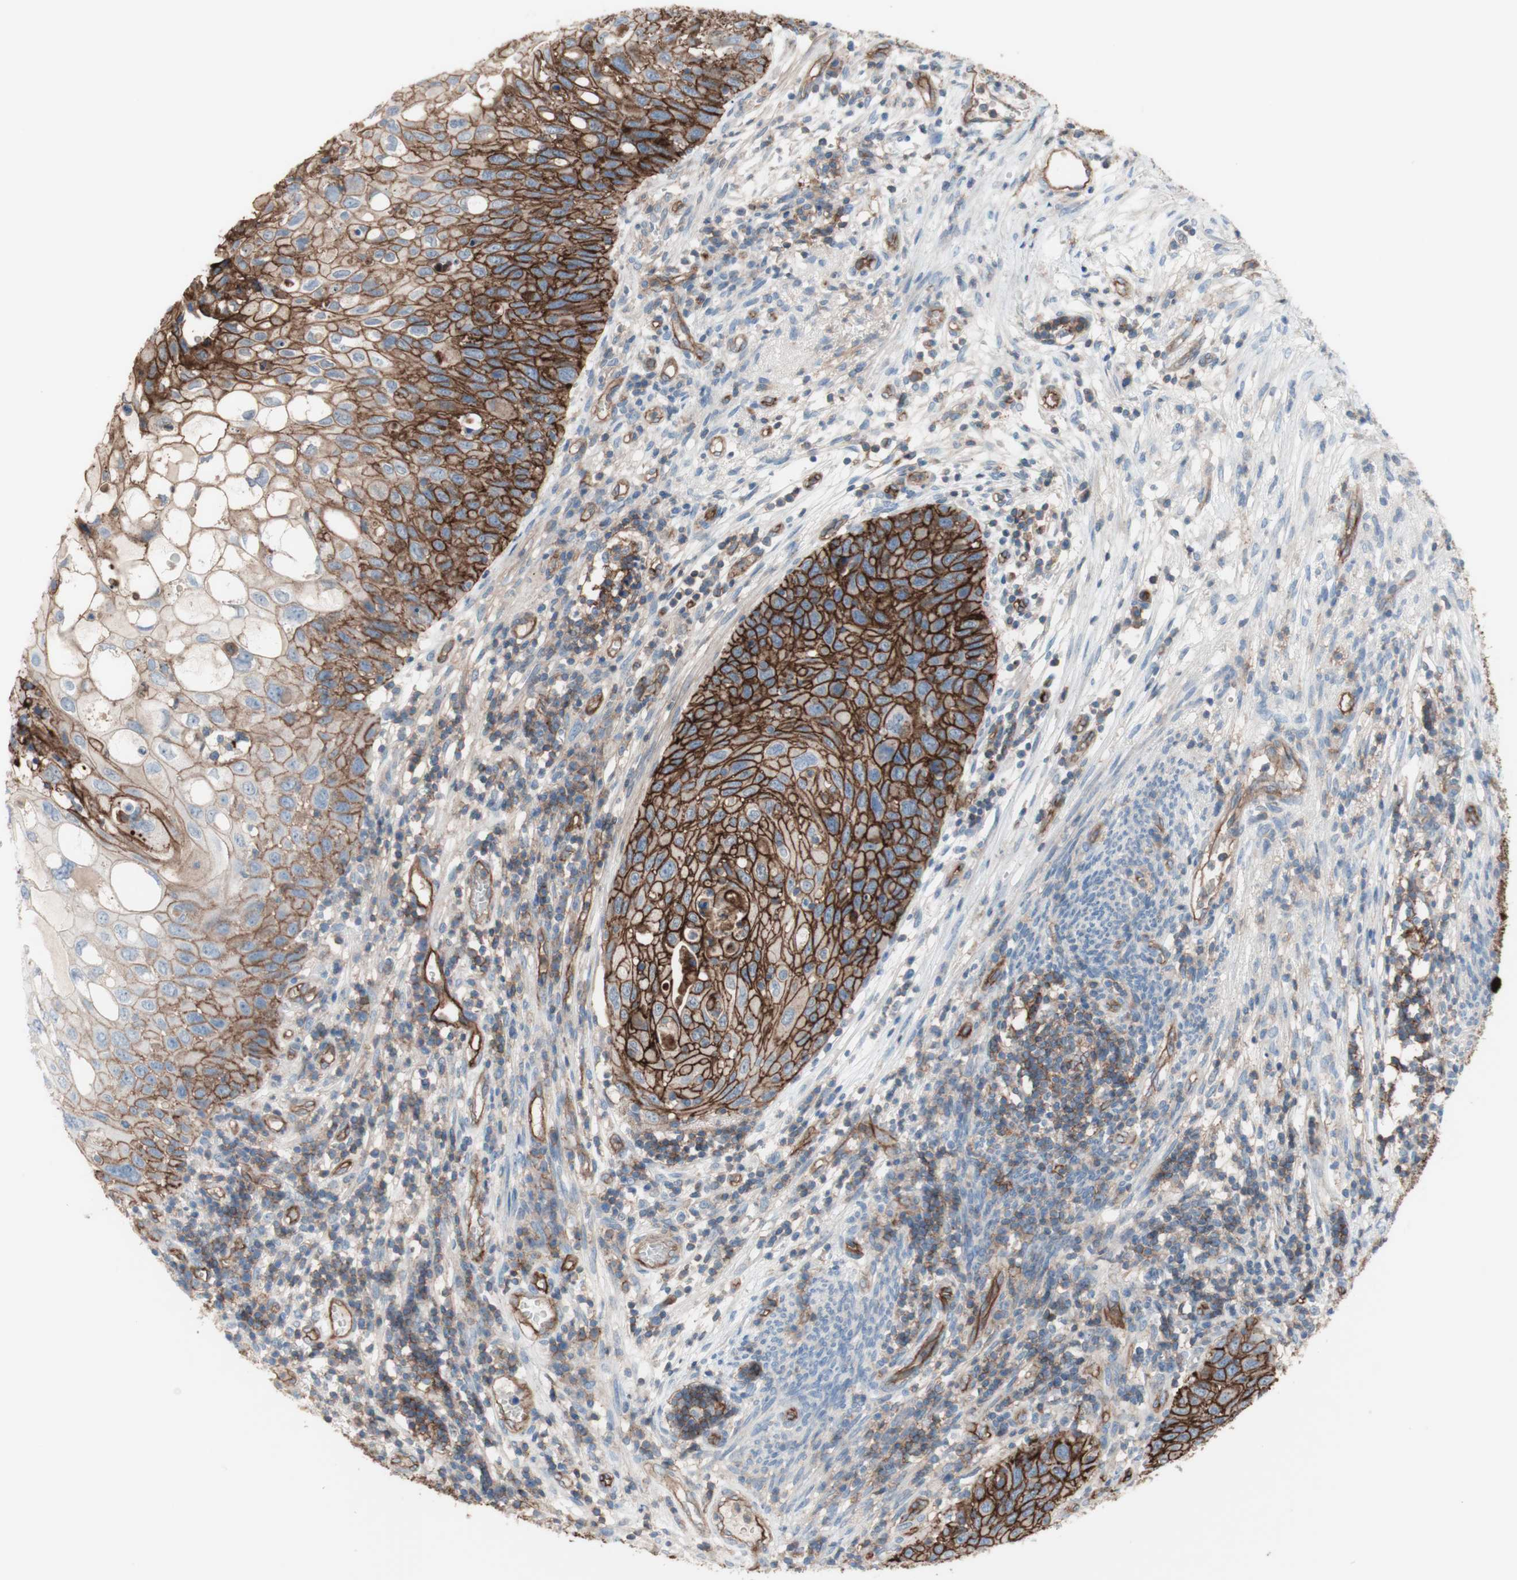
{"staining": {"intensity": "strong", "quantity": ">75%", "location": "cytoplasmic/membranous"}, "tissue": "cervical cancer", "cell_type": "Tumor cells", "image_type": "cancer", "snomed": [{"axis": "morphology", "description": "Squamous cell carcinoma, NOS"}, {"axis": "topography", "description": "Cervix"}], "caption": "Cervical cancer (squamous cell carcinoma) stained for a protein (brown) exhibits strong cytoplasmic/membranous positive expression in approximately >75% of tumor cells.", "gene": "CD46", "patient": {"sex": "female", "age": 70}}